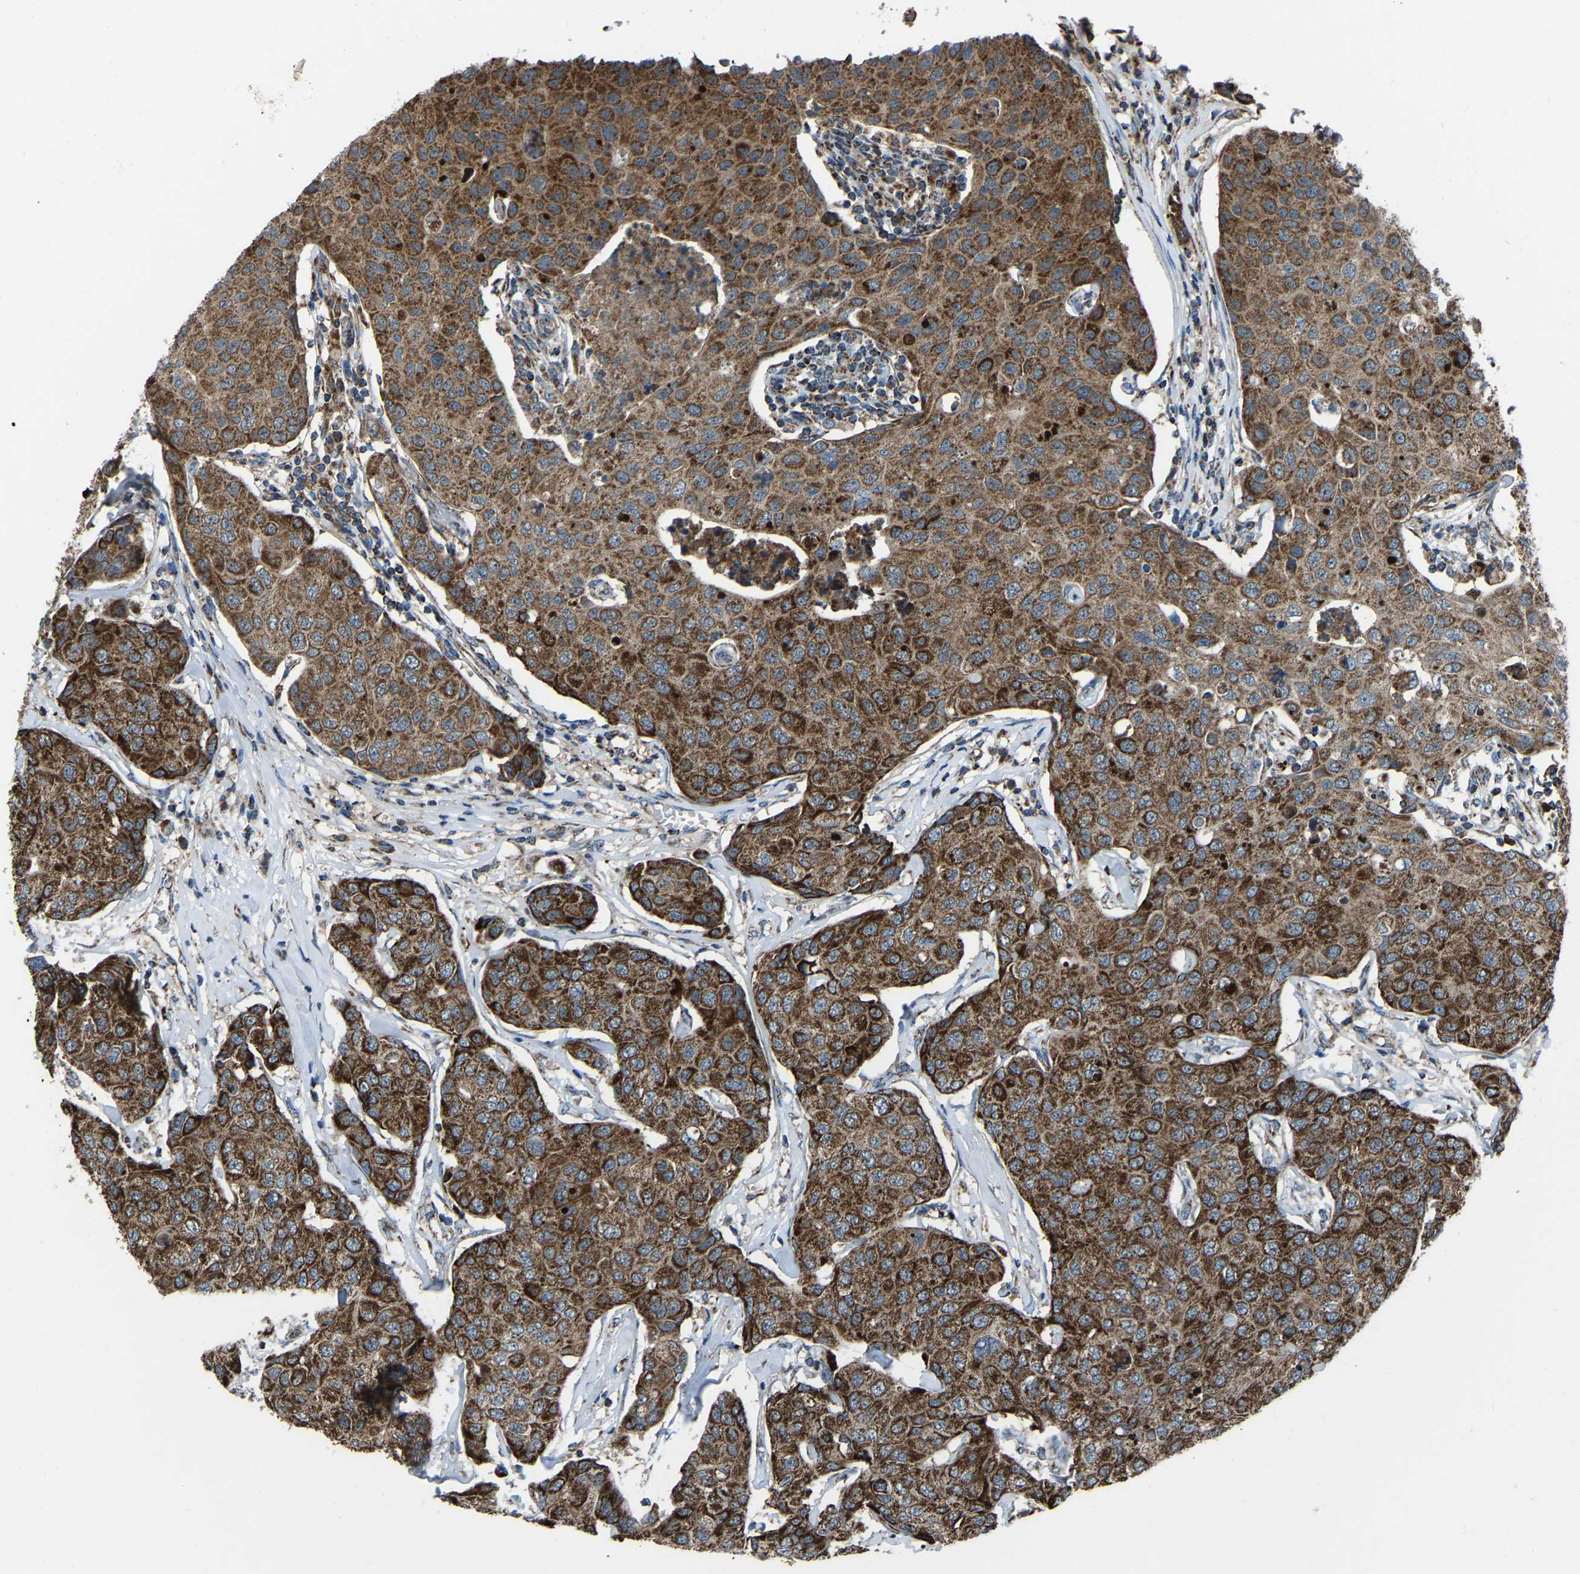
{"staining": {"intensity": "strong", "quantity": ">75%", "location": "cytoplasmic/membranous"}, "tissue": "breast cancer", "cell_type": "Tumor cells", "image_type": "cancer", "snomed": [{"axis": "morphology", "description": "Duct carcinoma"}, {"axis": "topography", "description": "Breast"}], "caption": "This micrograph shows immunohistochemistry (IHC) staining of breast cancer (invasive ductal carcinoma), with high strong cytoplasmic/membranous expression in approximately >75% of tumor cells.", "gene": "AKR1A1", "patient": {"sex": "female", "age": 80}}